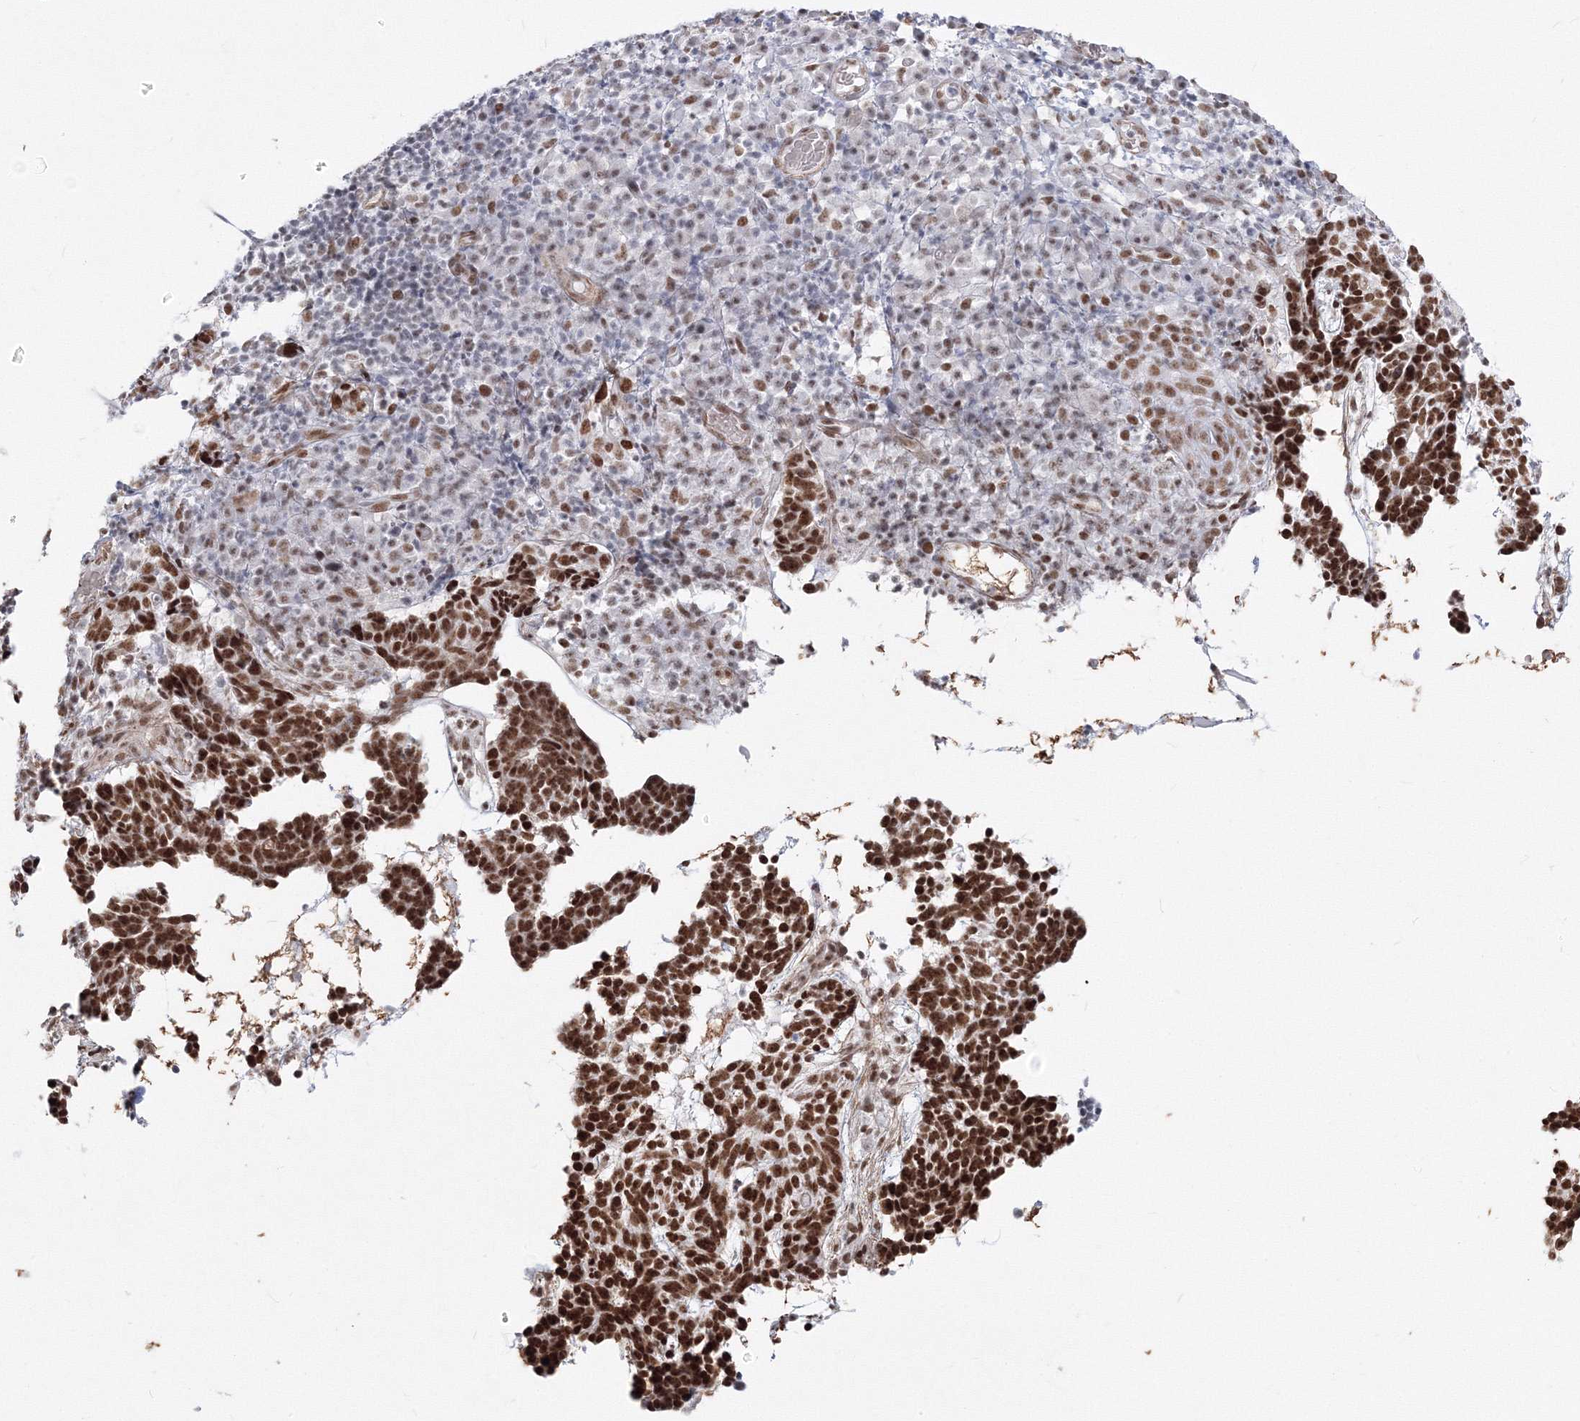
{"staining": {"intensity": "strong", "quantity": ">75%", "location": "nuclear"}, "tissue": "skin cancer", "cell_type": "Tumor cells", "image_type": "cancer", "snomed": [{"axis": "morphology", "description": "Basal cell carcinoma"}, {"axis": "topography", "description": "Skin"}], "caption": "Basal cell carcinoma (skin) stained with a brown dye displays strong nuclear positive staining in about >75% of tumor cells.", "gene": "ZNF638", "patient": {"sex": "male", "age": 85}}